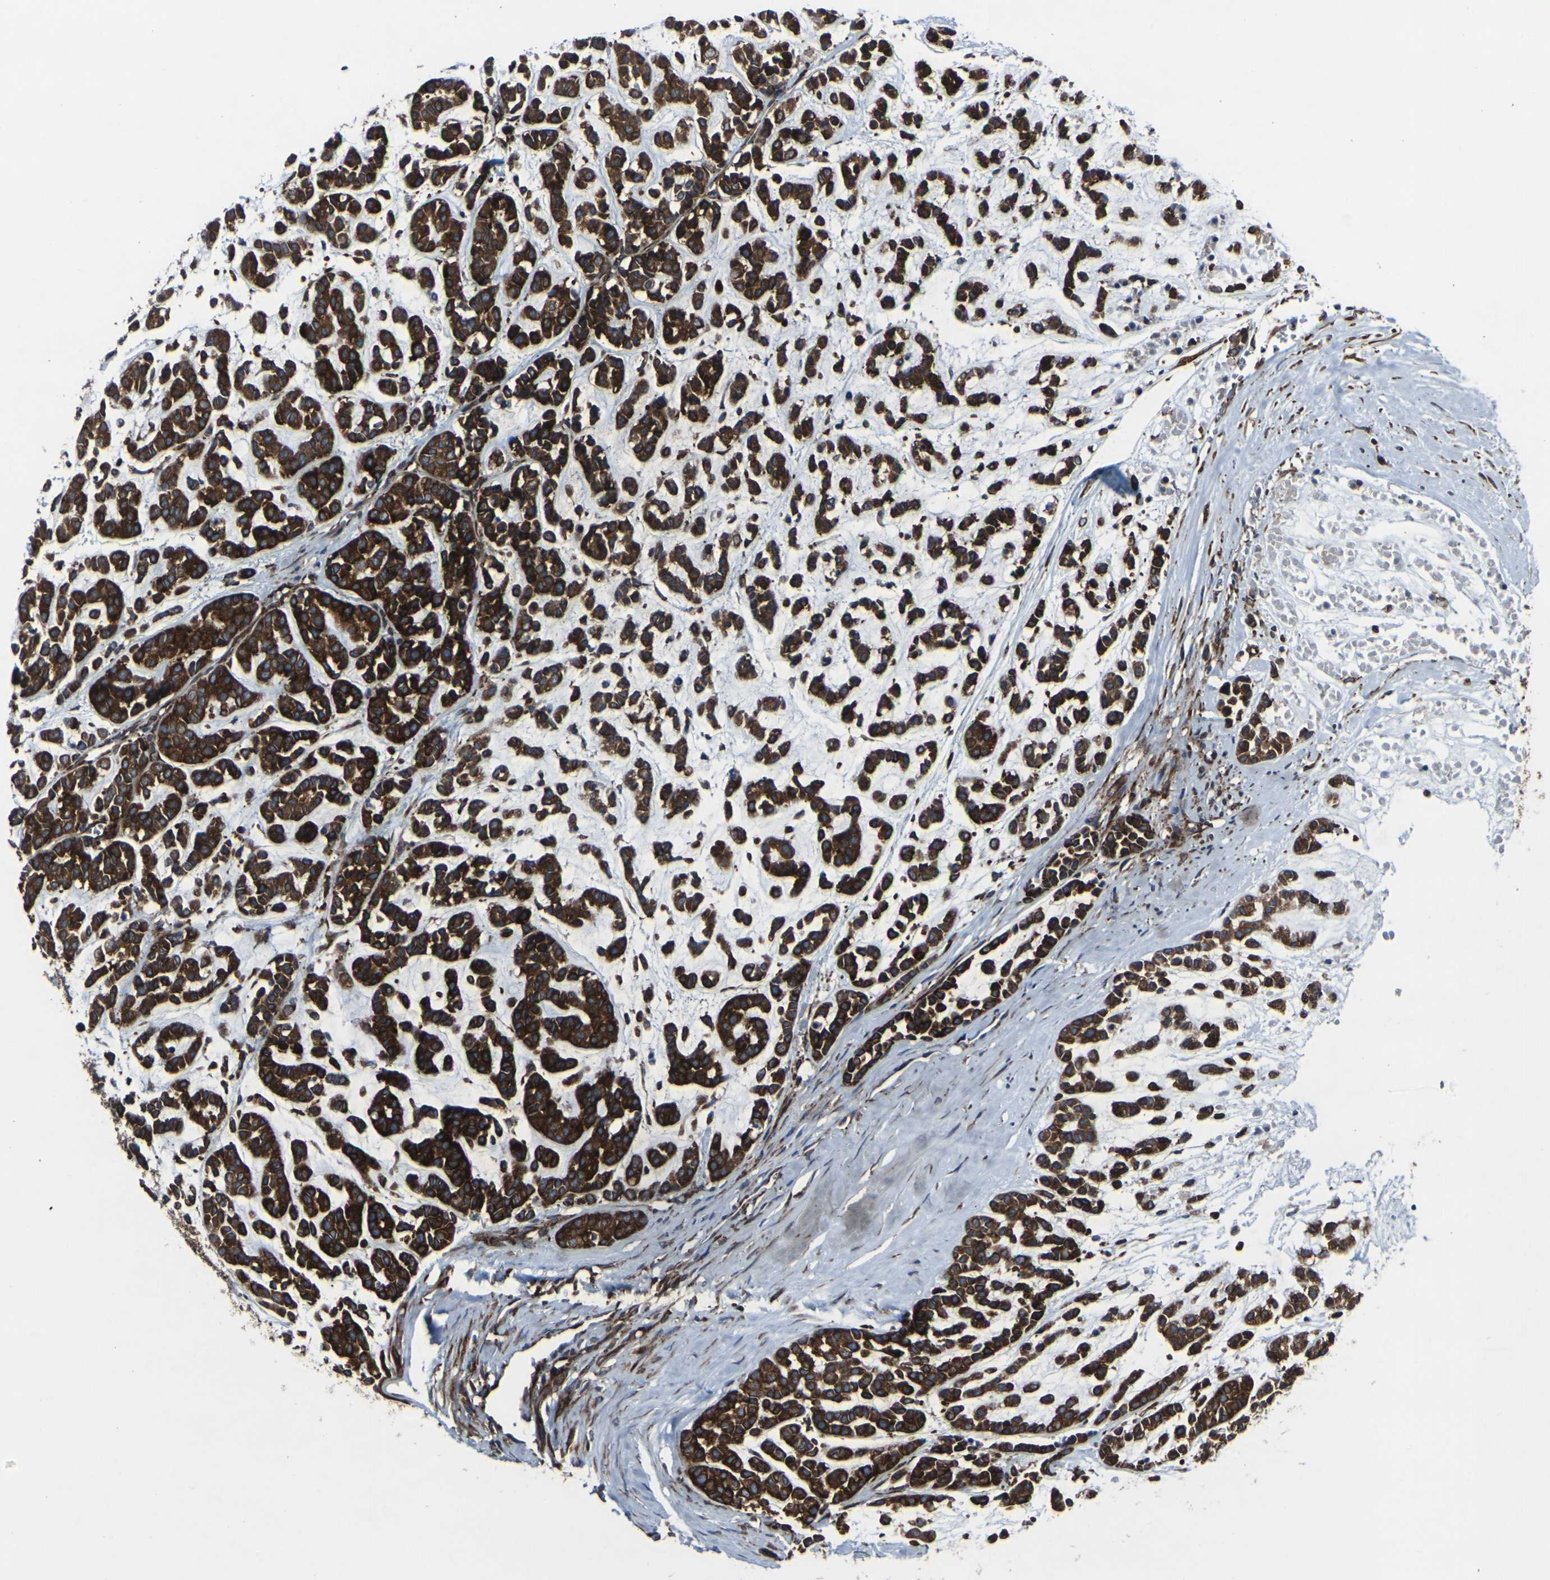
{"staining": {"intensity": "strong", "quantity": ">75%", "location": "cytoplasmic/membranous"}, "tissue": "head and neck cancer", "cell_type": "Tumor cells", "image_type": "cancer", "snomed": [{"axis": "morphology", "description": "Adenocarcinoma, NOS"}, {"axis": "morphology", "description": "Adenoma, NOS"}, {"axis": "topography", "description": "Head-Neck"}], "caption": "Immunohistochemical staining of head and neck cancer (adenocarcinoma) reveals high levels of strong cytoplasmic/membranous staining in about >75% of tumor cells.", "gene": "MARCHF2", "patient": {"sex": "female", "age": 55}}